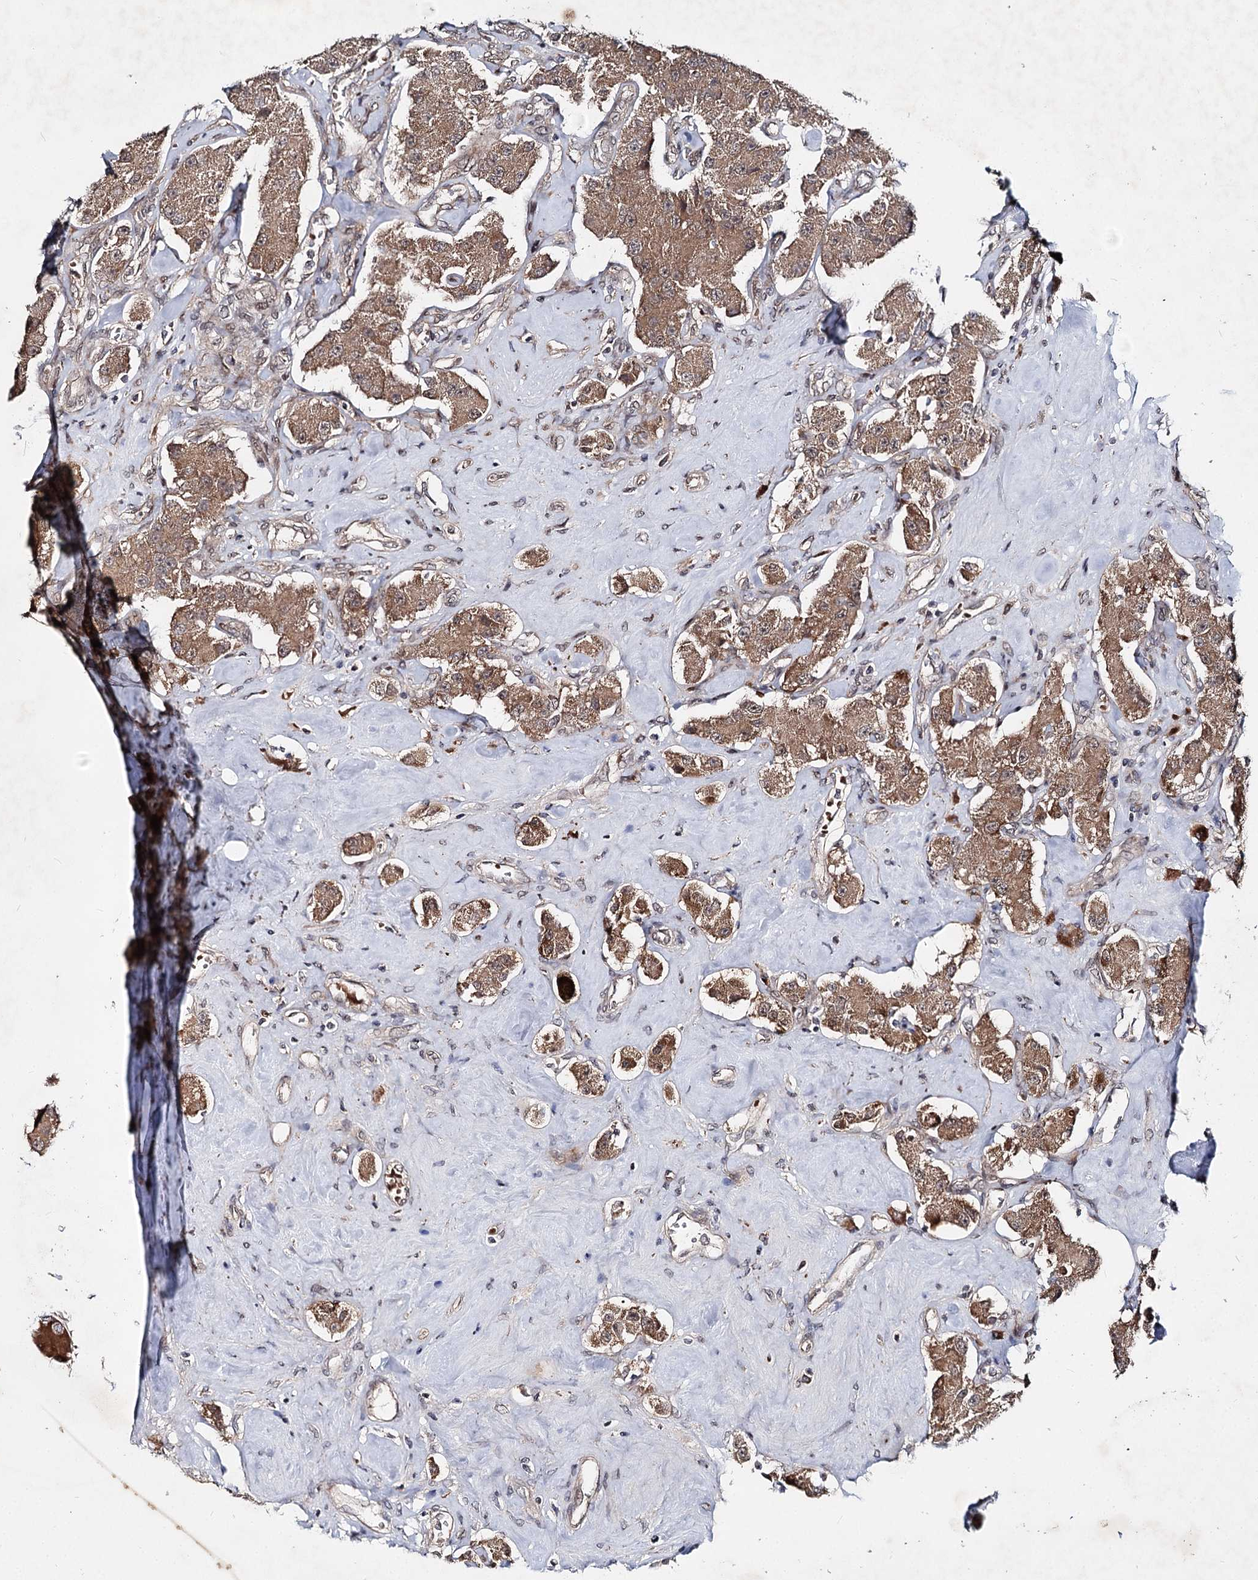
{"staining": {"intensity": "moderate", "quantity": ">75%", "location": "cytoplasmic/membranous"}, "tissue": "carcinoid", "cell_type": "Tumor cells", "image_type": "cancer", "snomed": [{"axis": "morphology", "description": "Carcinoid, malignant, NOS"}, {"axis": "topography", "description": "Pancreas"}], "caption": "IHC (DAB) staining of carcinoid exhibits moderate cytoplasmic/membranous protein positivity in approximately >75% of tumor cells. (brown staining indicates protein expression, while blue staining denotes nuclei).", "gene": "MSANTD2", "patient": {"sex": "male", "age": 41}}